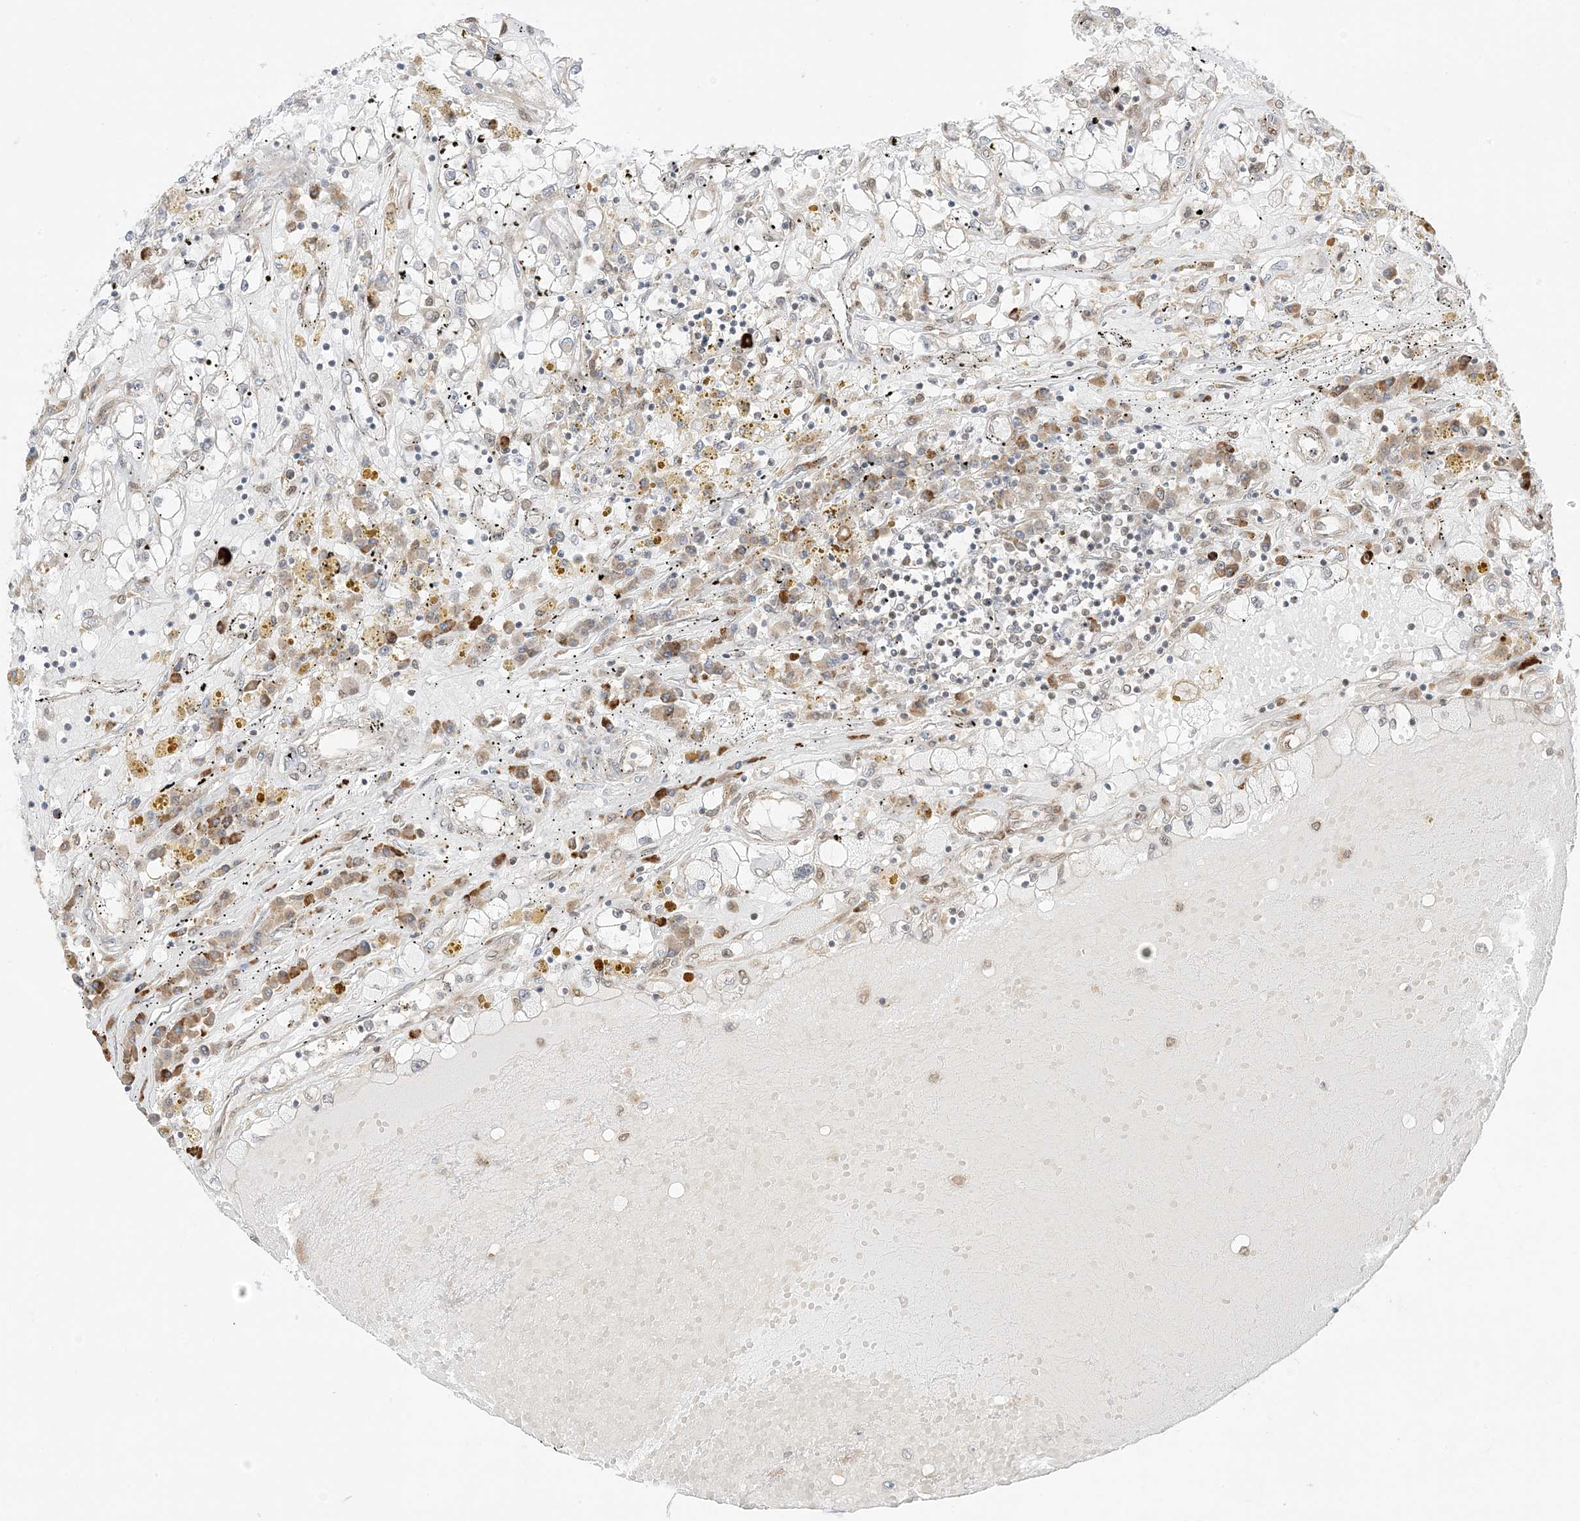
{"staining": {"intensity": "negative", "quantity": "none", "location": "none"}, "tissue": "renal cancer", "cell_type": "Tumor cells", "image_type": "cancer", "snomed": [{"axis": "morphology", "description": "Adenocarcinoma, NOS"}, {"axis": "topography", "description": "Kidney"}], "caption": "Immunohistochemistry image of neoplastic tissue: human adenocarcinoma (renal) stained with DAB (3,3'-diaminobenzidine) displays no significant protein positivity in tumor cells.", "gene": "UBE2E2", "patient": {"sex": "male", "age": 56}}